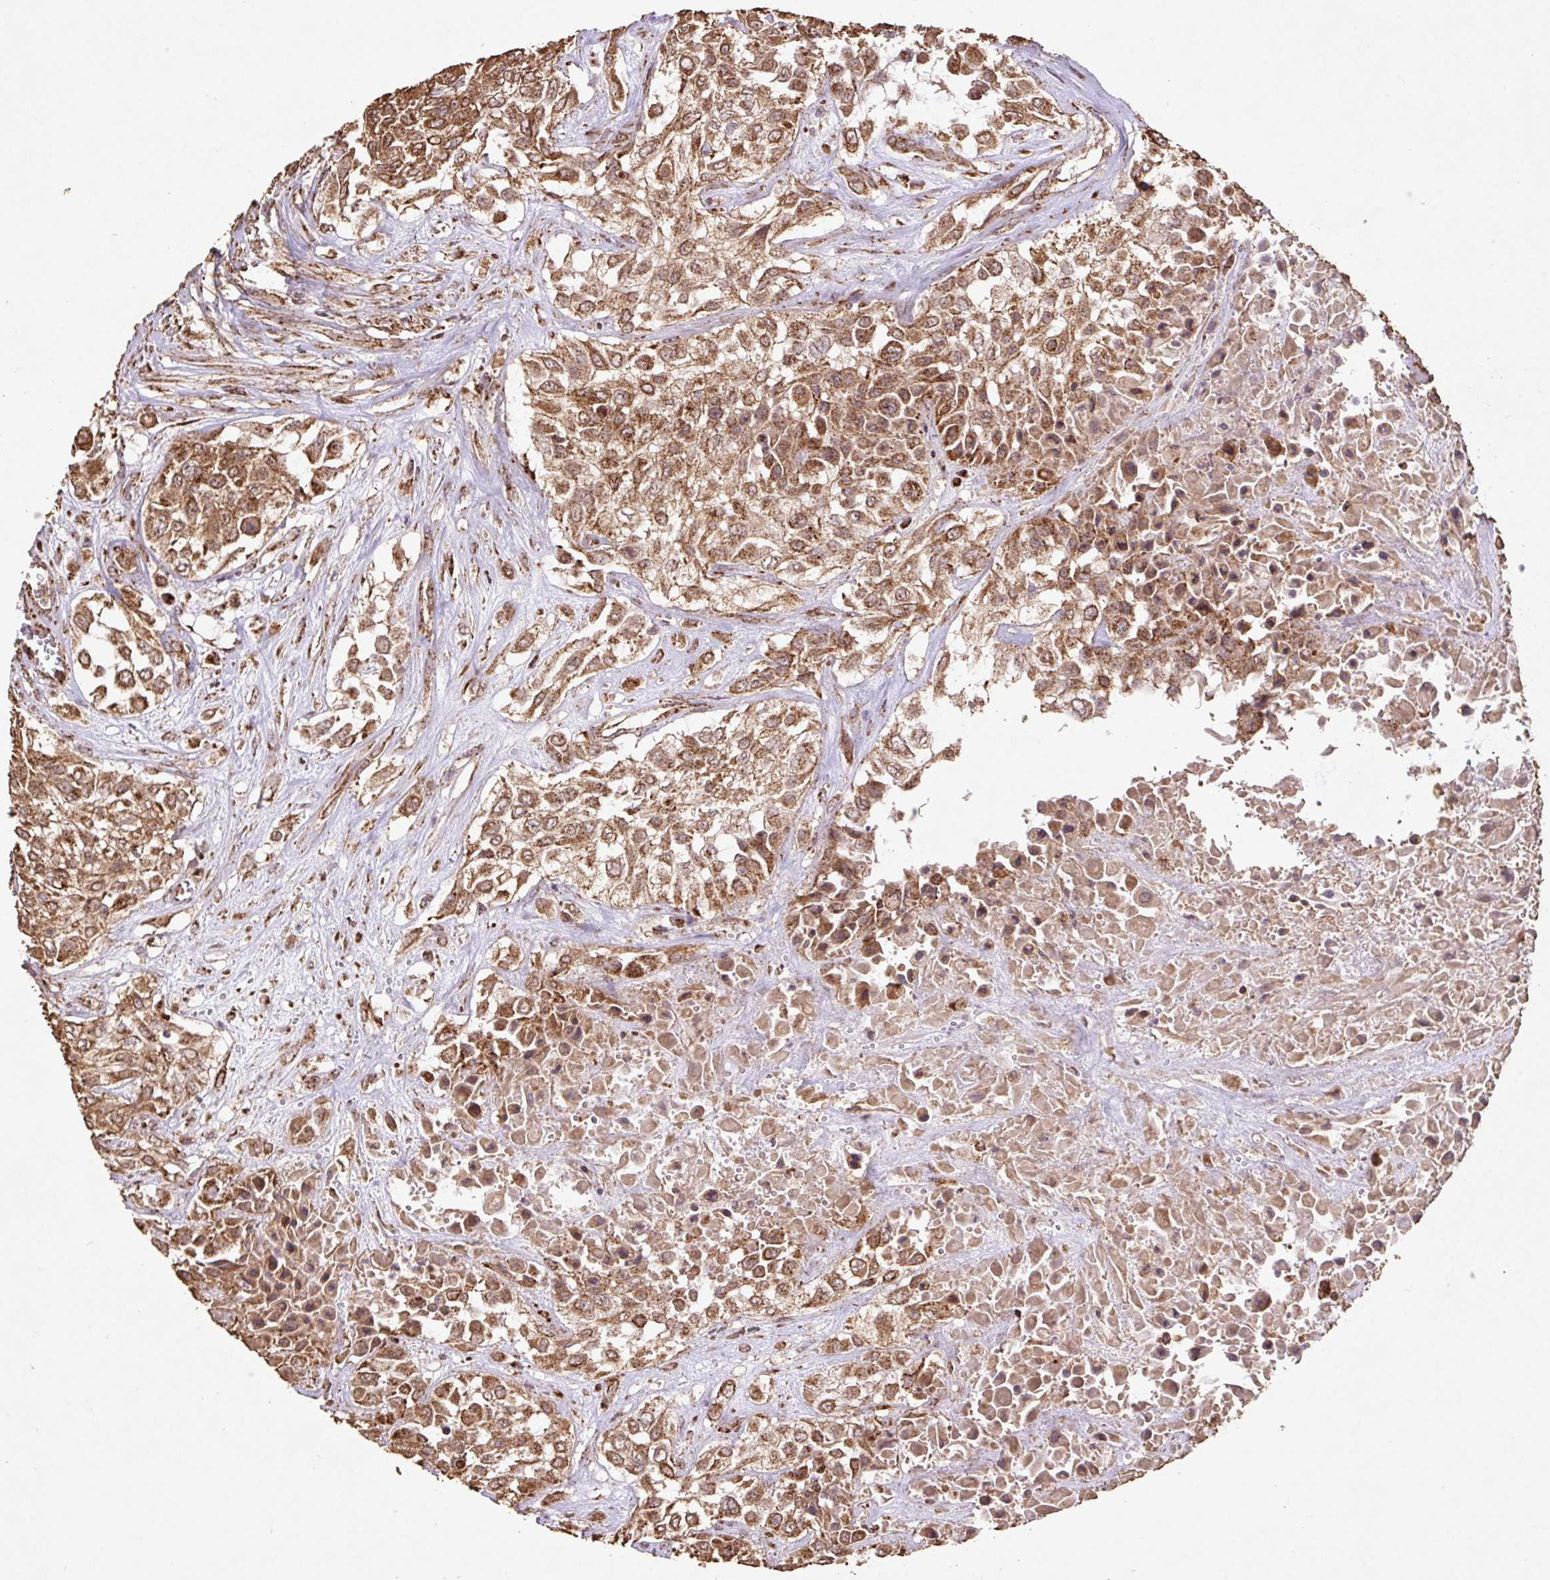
{"staining": {"intensity": "moderate", "quantity": ">75%", "location": "cytoplasmic/membranous"}, "tissue": "urothelial cancer", "cell_type": "Tumor cells", "image_type": "cancer", "snomed": [{"axis": "morphology", "description": "Urothelial carcinoma, High grade"}, {"axis": "topography", "description": "Urinary bladder"}], "caption": "Moderate cytoplasmic/membranous staining for a protein is seen in about >75% of tumor cells of urothelial cancer using IHC.", "gene": "ATP5F1A", "patient": {"sex": "male", "age": 57}}